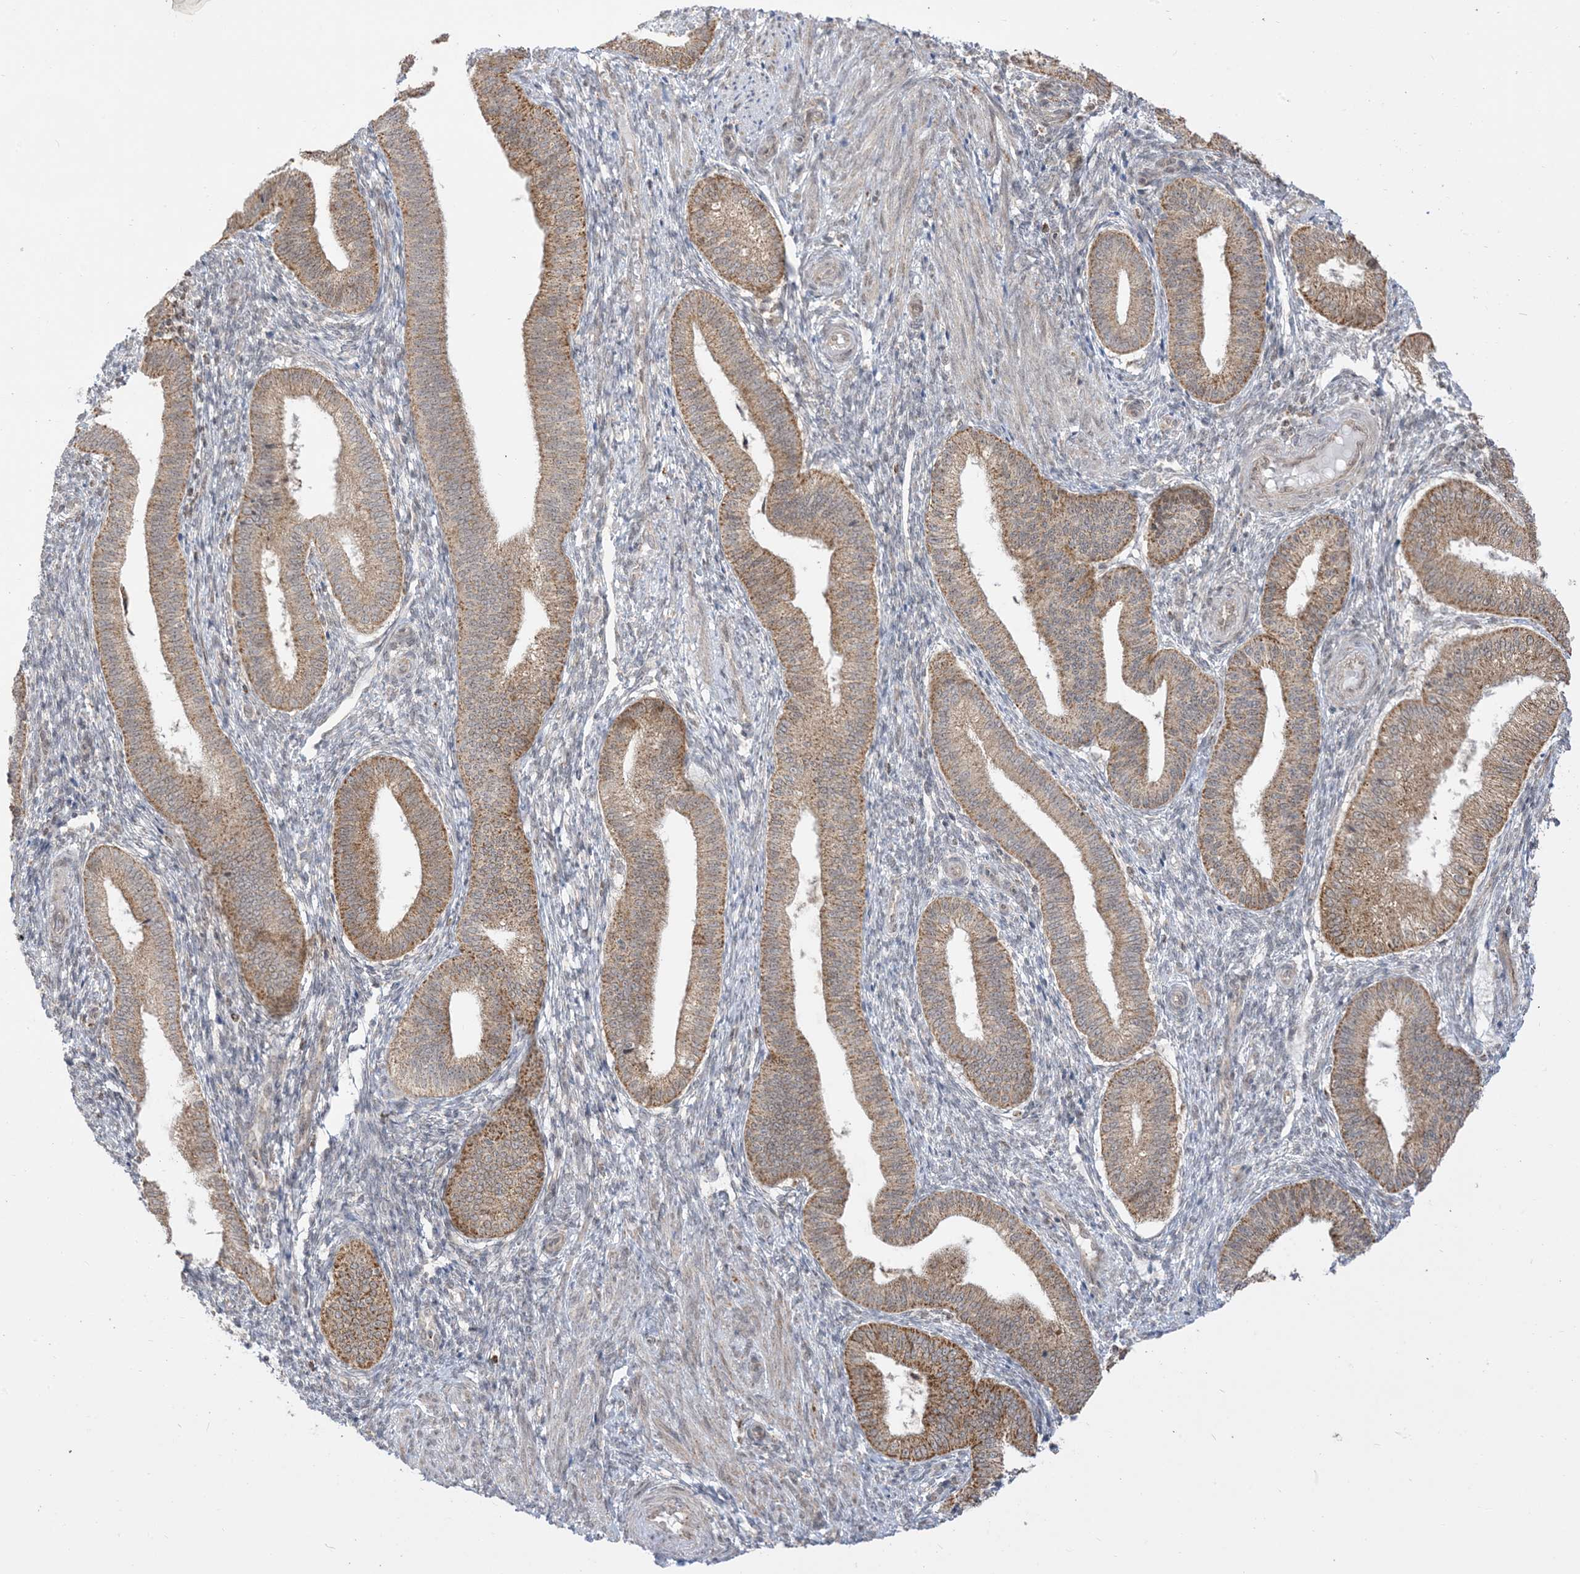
{"staining": {"intensity": "weak", "quantity": "<25%", "location": "cytoplasmic/membranous"}, "tissue": "endometrium", "cell_type": "Cells in endometrial stroma", "image_type": "normal", "snomed": [{"axis": "morphology", "description": "Normal tissue, NOS"}, {"axis": "topography", "description": "Endometrium"}], "caption": "This is a image of IHC staining of unremarkable endometrium, which shows no staining in cells in endometrial stroma.", "gene": "KANSL3", "patient": {"sex": "female", "age": 39}}